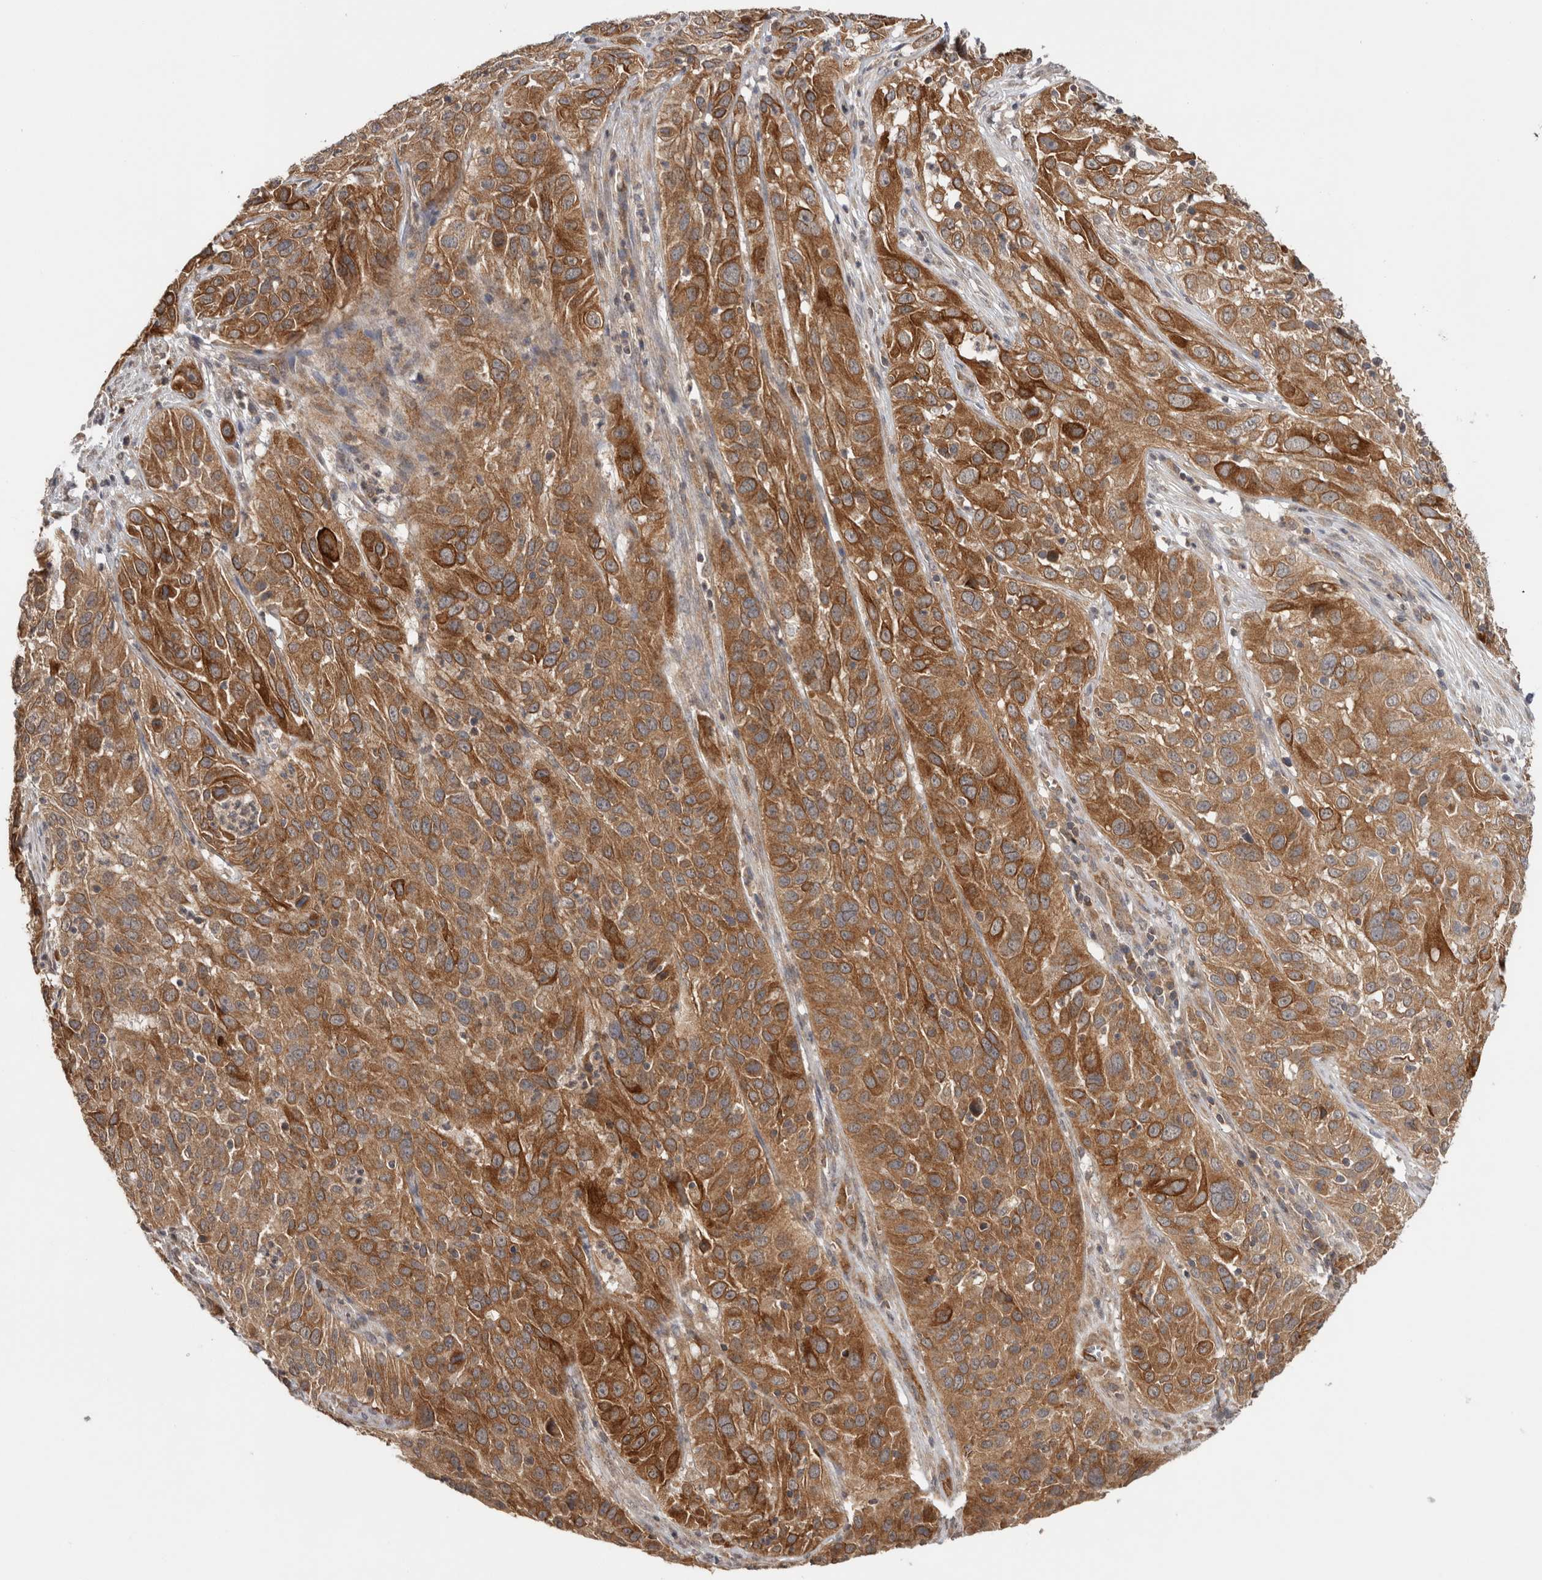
{"staining": {"intensity": "moderate", "quantity": ">75%", "location": "cytoplasmic/membranous"}, "tissue": "cervical cancer", "cell_type": "Tumor cells", "image_type": "cancer", "snomed": [{"axis": "morphology", "description": "Squamous cell carcinoma, NOS"}, {"axis": "topography", "description": "Cervix"}], "caption": "Immunohistochemistry (DAB) staining of human cervical cancer exhibits moderate cytoplasmic/membranous protein expression in approximately >75% of tumor cells. (IHC, brightfield microscopy, high magnification).", "gene": "HMOX2", "patient": {"sex": "female", "age": 32}}